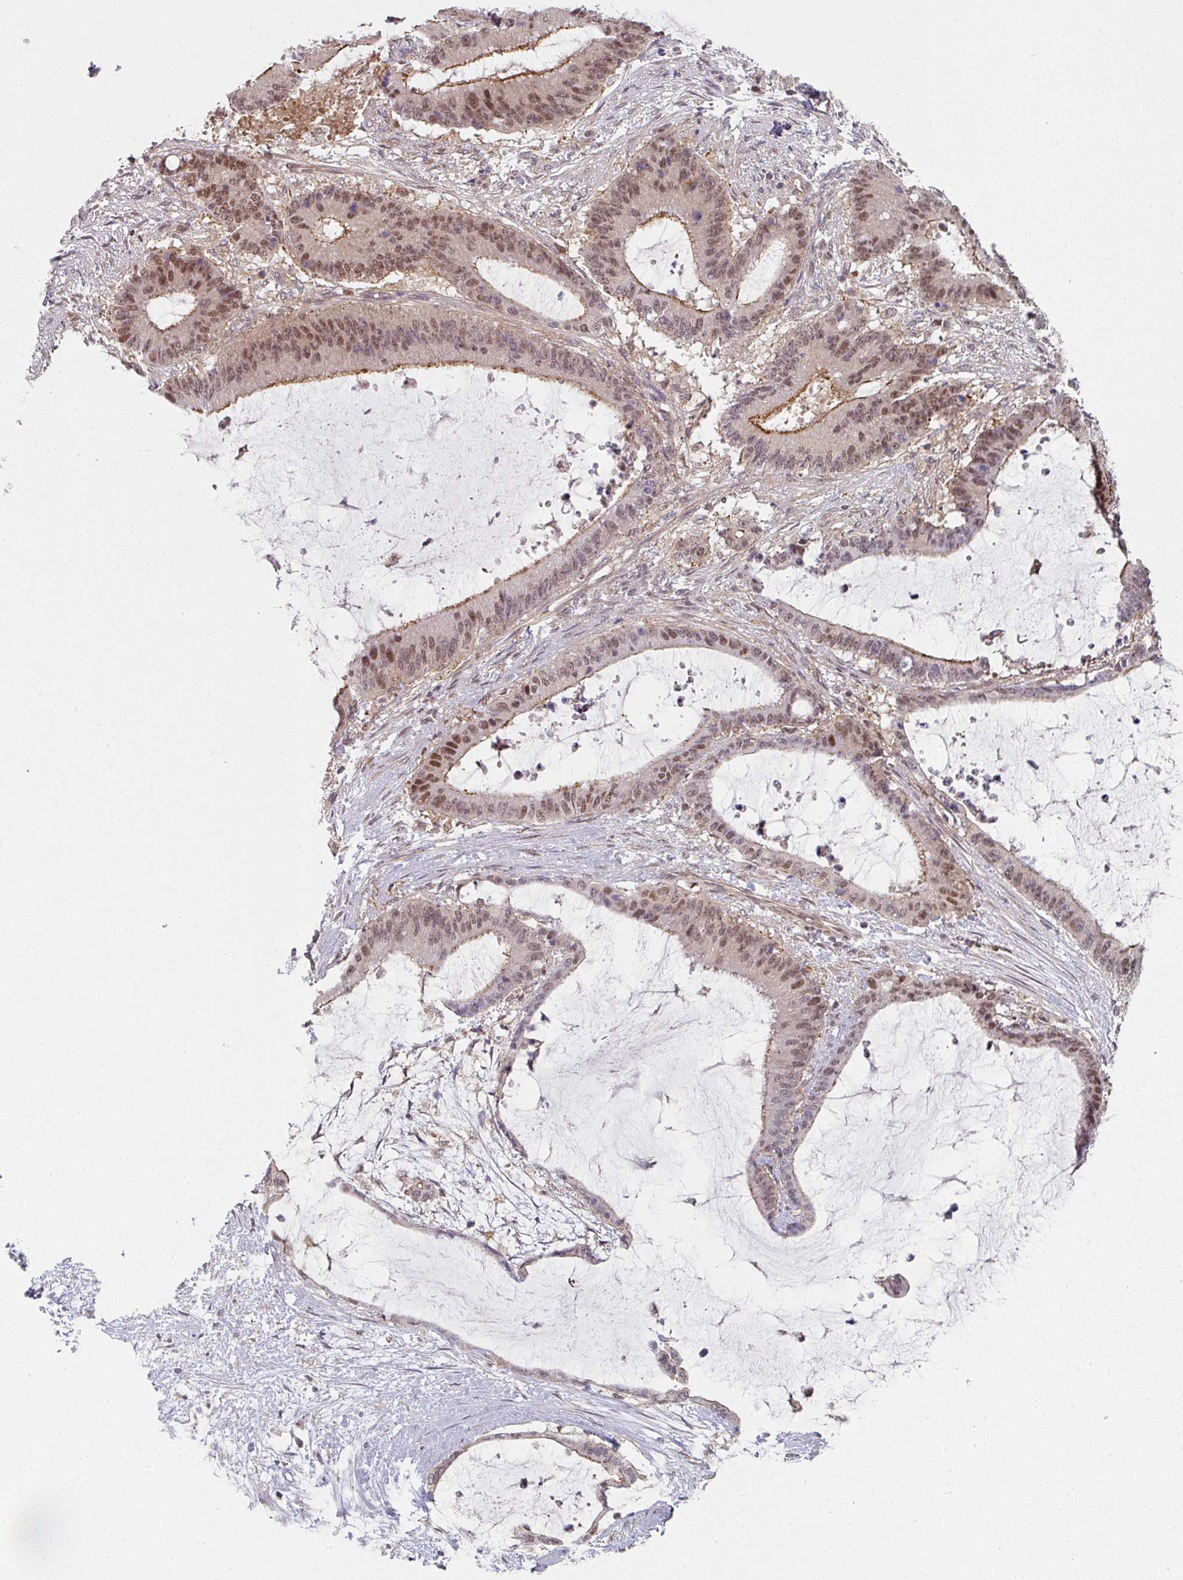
{"staining": {"intensity": "moderate", "quantity": "25%-75%", "location": "cytoplasmic/membranous,nuclear"}, "tissue": "liver cancer", "cell_type": "Tumor cells", "image_type": "cancer", "snomed": [{"axis": "morphology", "description": "Normal tissue, NOS"}, {"axis": "morphology", "description": "Cholangiocarcinoma"}, {"axis": "topography", "description": "Liver"}, {"axis": "topography", "description": "Peripheral nerve tissue"}], "caption": "Liver cholangiocarcinoma stained with IHC exhibits moderate cytoplasmic/membranous and nuclear expression in about 25%-75% of tumor cells.", "gene": "PSME3IP1", "patient": {"sex": "female", "age": 73}}